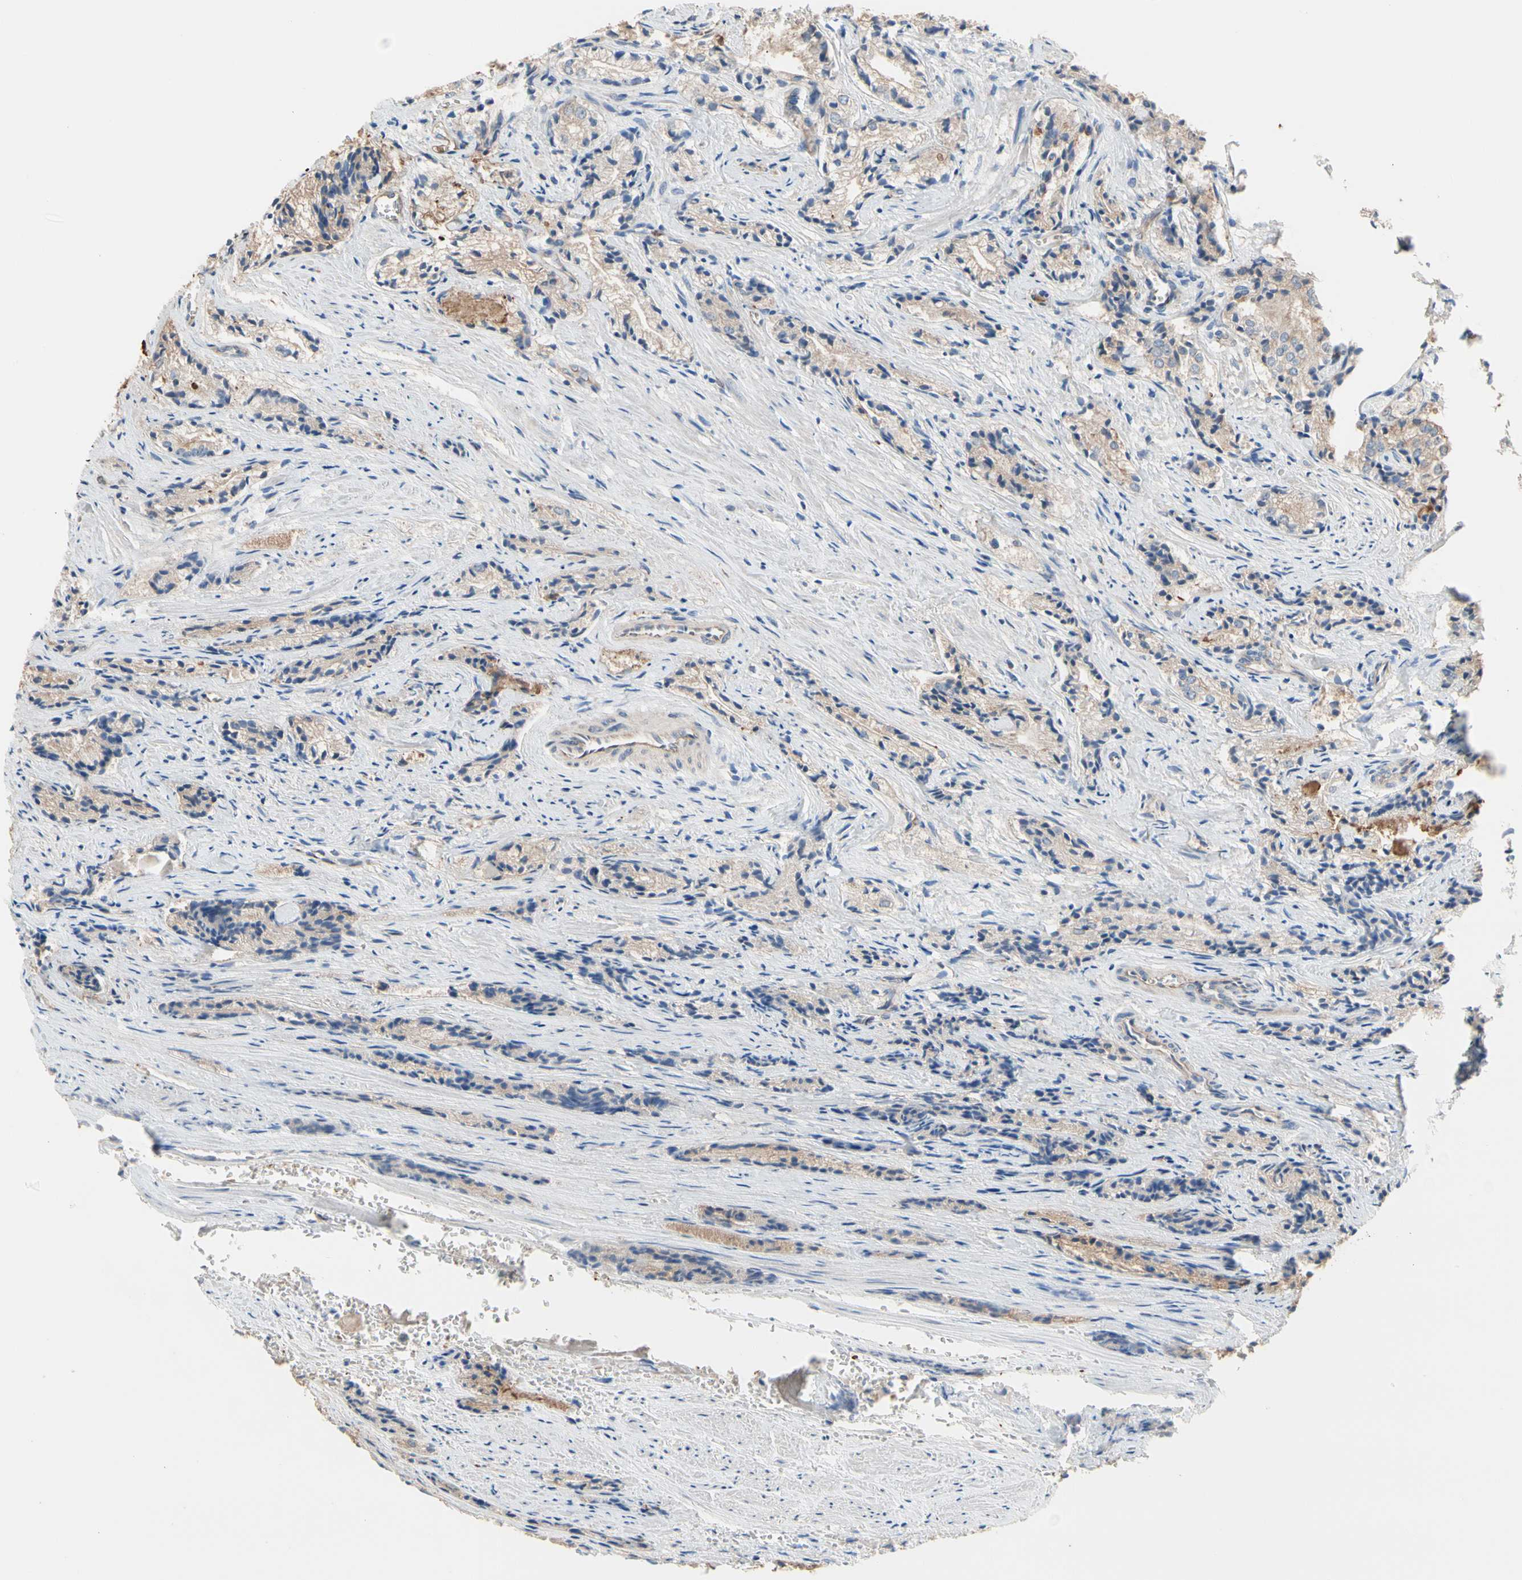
{"staining": {"intensity": "weak", "quantity": ">75%", "location": "cytoplasmic/membranous"}, "tissue": "prostate cancer", "cell_type": "Tumor cells", "image_type": "cancer", "snomed": [{"axis": "morphology", "description": "Adenocarcinoma, Low grade"}, {"axis": "topography", "description": "Prostate"}], "caption": "Approximately >75% of tumor cells in prostate low-grade adenocarcinoma display weak cytoplasmic/membranous protein staining as visualized by brown immunohistochemical staining.", "gene": "BBOX1", "patient": {"sex": "male", "age": 60}}